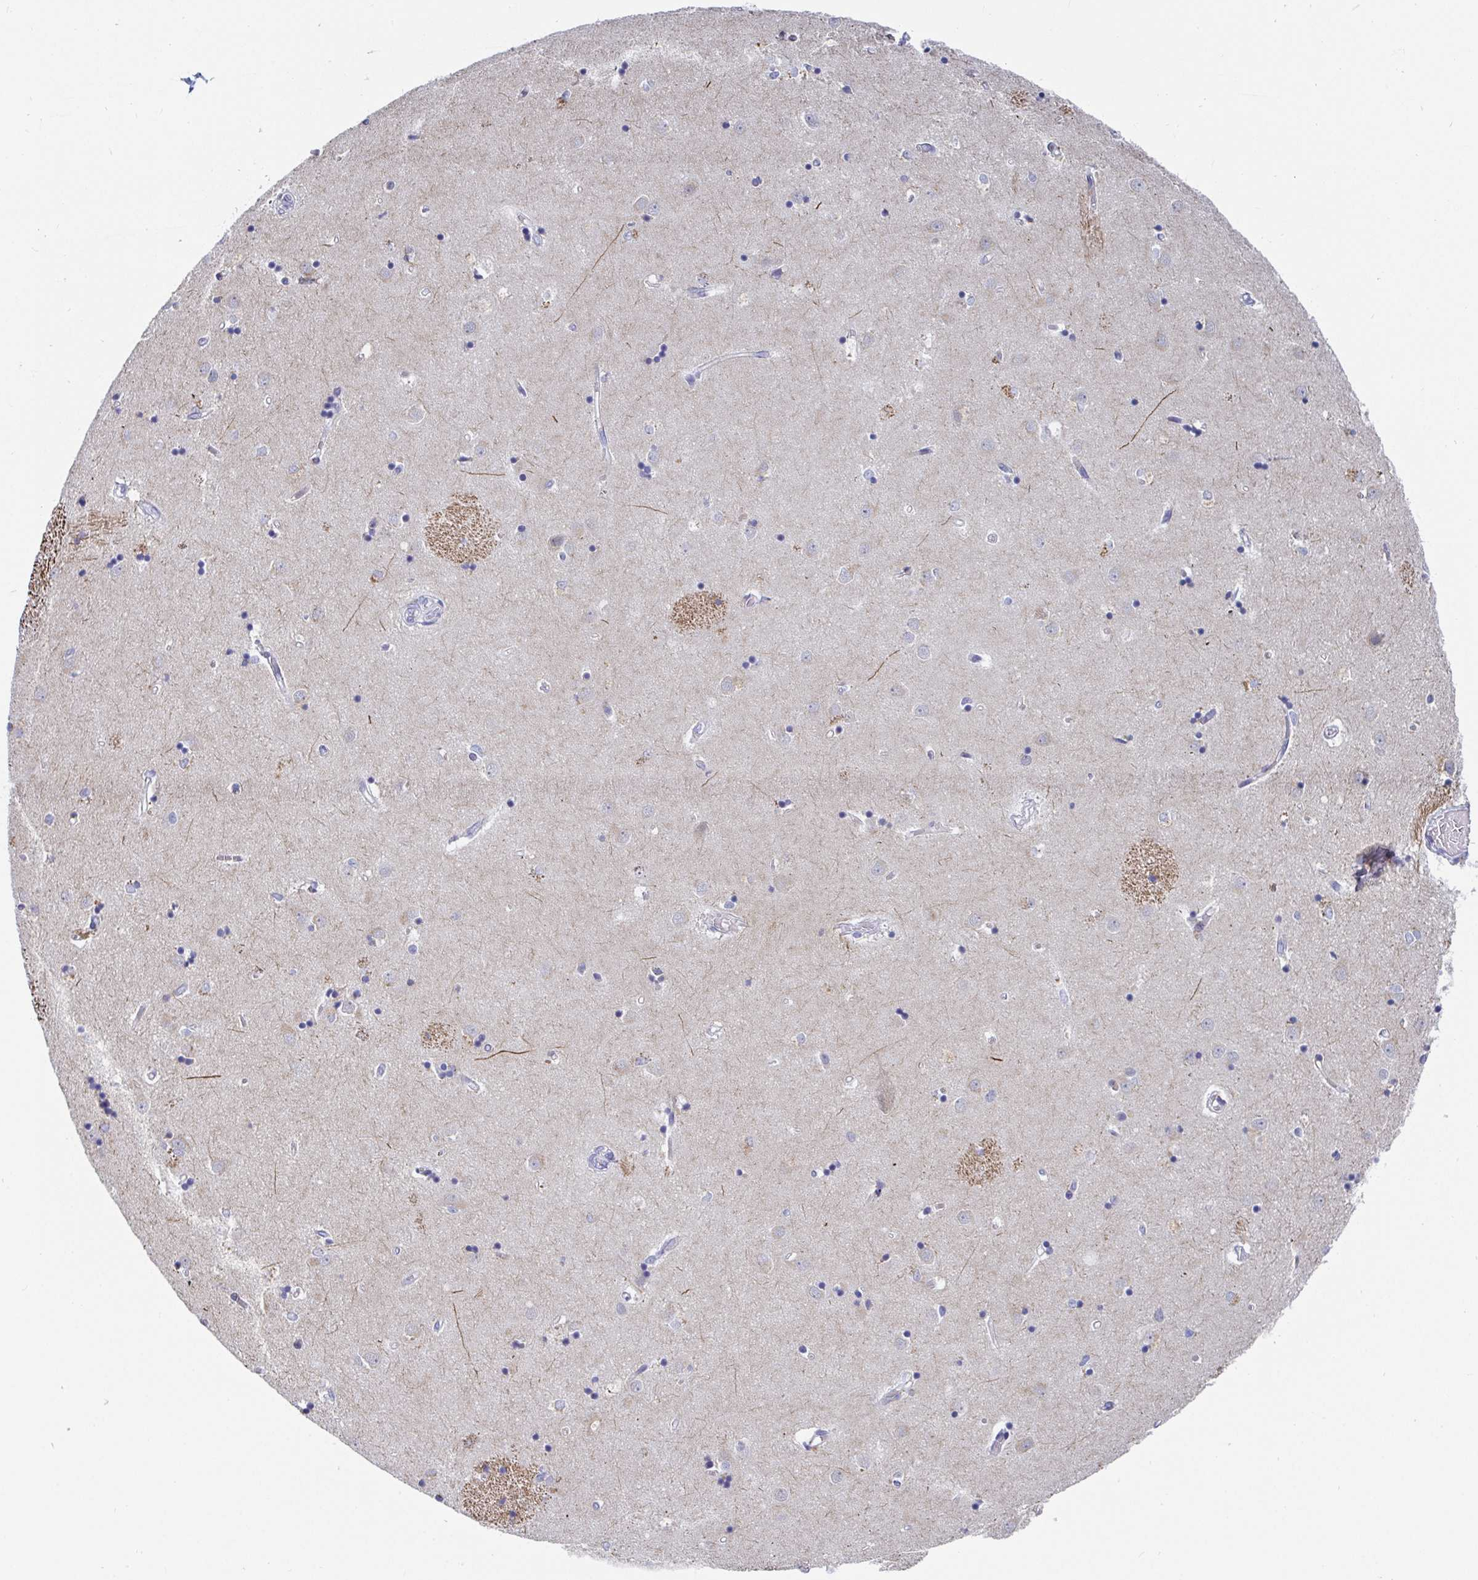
{"staining": {"intensity": "negative", "quantity": "none", "location": "none"}, "tissue": "caudate", "cell_type": "Glial cells", "image_type": "normal", "snomed": [{"axis": "morphology", "description": "Normal tissue, NOS"}, {"axis": "topography", "description": "Lateral ventricle wall"}], "caption": "The image shows no staining of glial cells in normal caudate. The staining was performed using DAB (3,3'-diaminobenzidine) to visualize the protein expression in brown, while the nuclei were stained in blue with hematoxylin (Magnification: 20x).", "gene": "TAS2R39", "patient": {"sex": "male", "age": 54}}